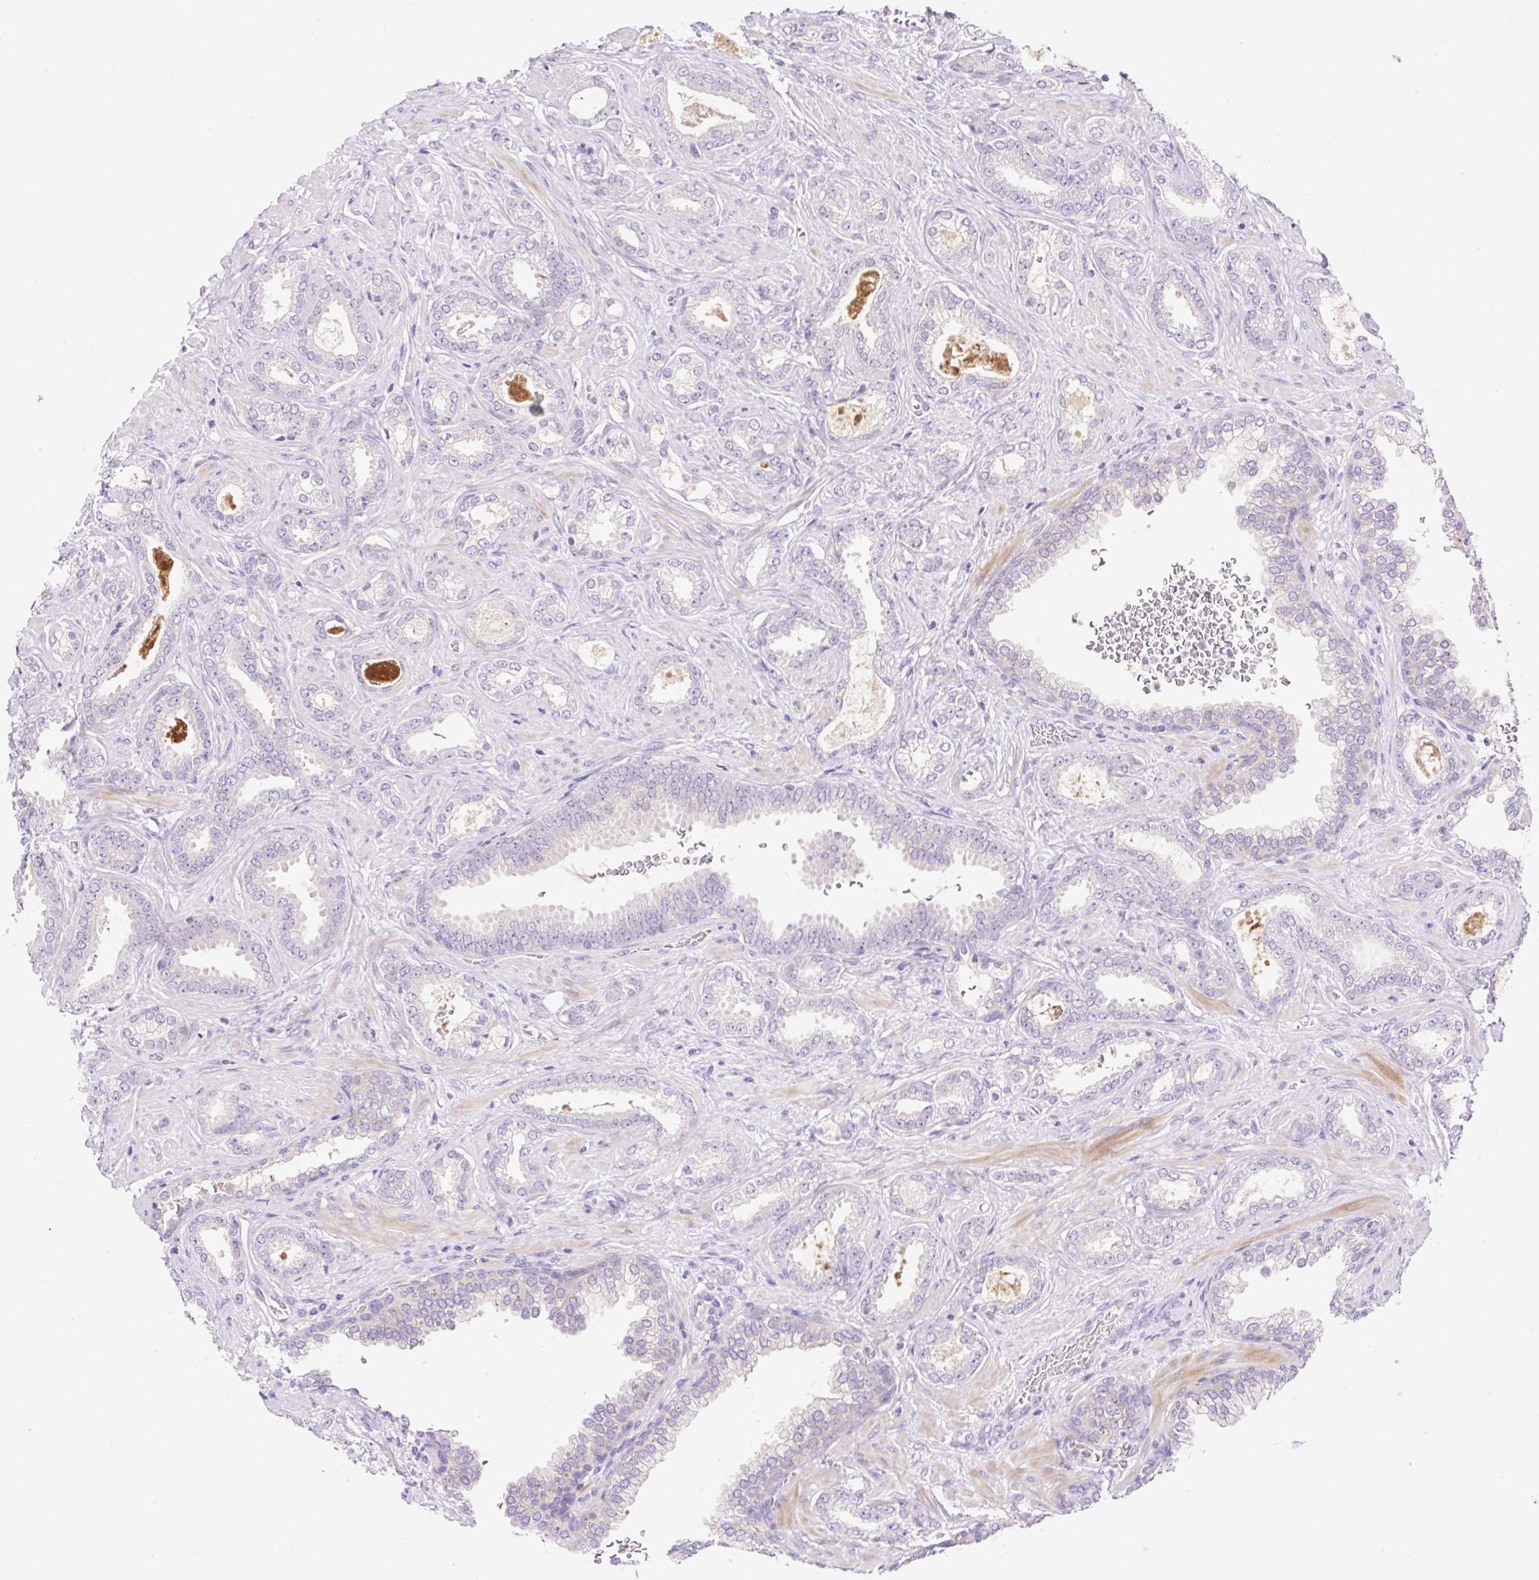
{"staining": {"intensity": "negative", "quantity": "none", "location": "none"}, "tissue": "prostate cancer", "cell_type": "Tumor cells", "image_type": "cancer", "snomed": [{"axis": "morphology", "description": "Adenocarcinoma, High grade"}, {"axis": "topography", "description": "Prostate"}], "caption": "Immunohistochemistry (IHC) image of human adenocarcinoma (high-grade) (prostate) stained for a protein (brown), which shows no positivity in tumor cells.", "gene": "LHFPL5", "patient": {"sex": "male", "age": 58}}